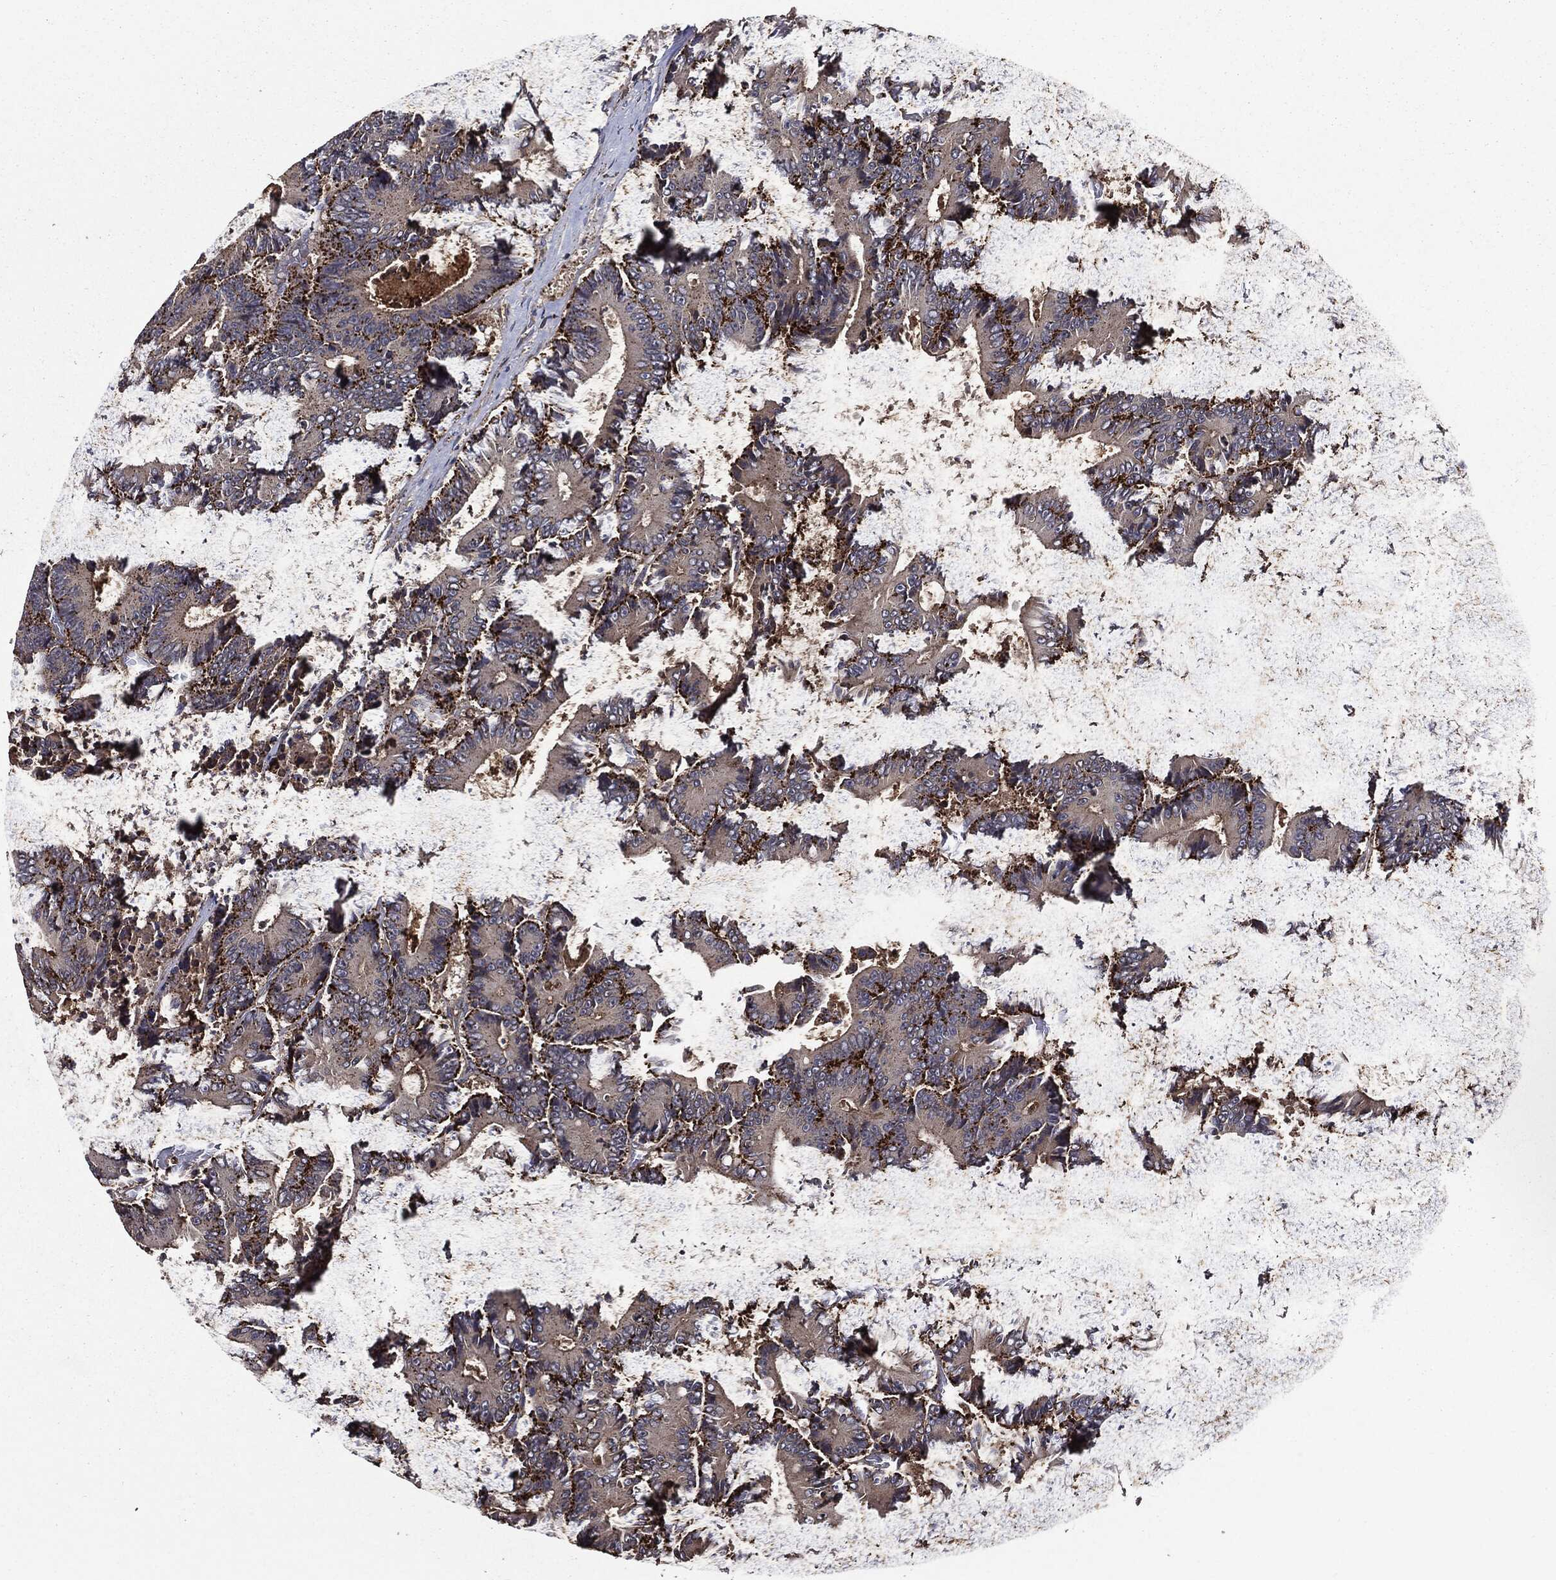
{"staining": {"intensity": "strong", "quantity": ">75%", "location": "cytoplasmic/membranous"}, "tissue": "colorectal cancer", "cell_type": "Tumor cells", "image_type": "cancer", "snomed": [{"axis": "morphology", "description": "Adenocarcinoma, NOS"}, {"axis": "topography", "description": "Colon"}], "caption": "Human colorectal adenocarcinoma stained with a brown dye shows strong cytoplasmic/membranous positive expression in about >75% of tumor cells.", "gene": "PDCD6IP", "patient": {"sex": "male", "age": 83}}